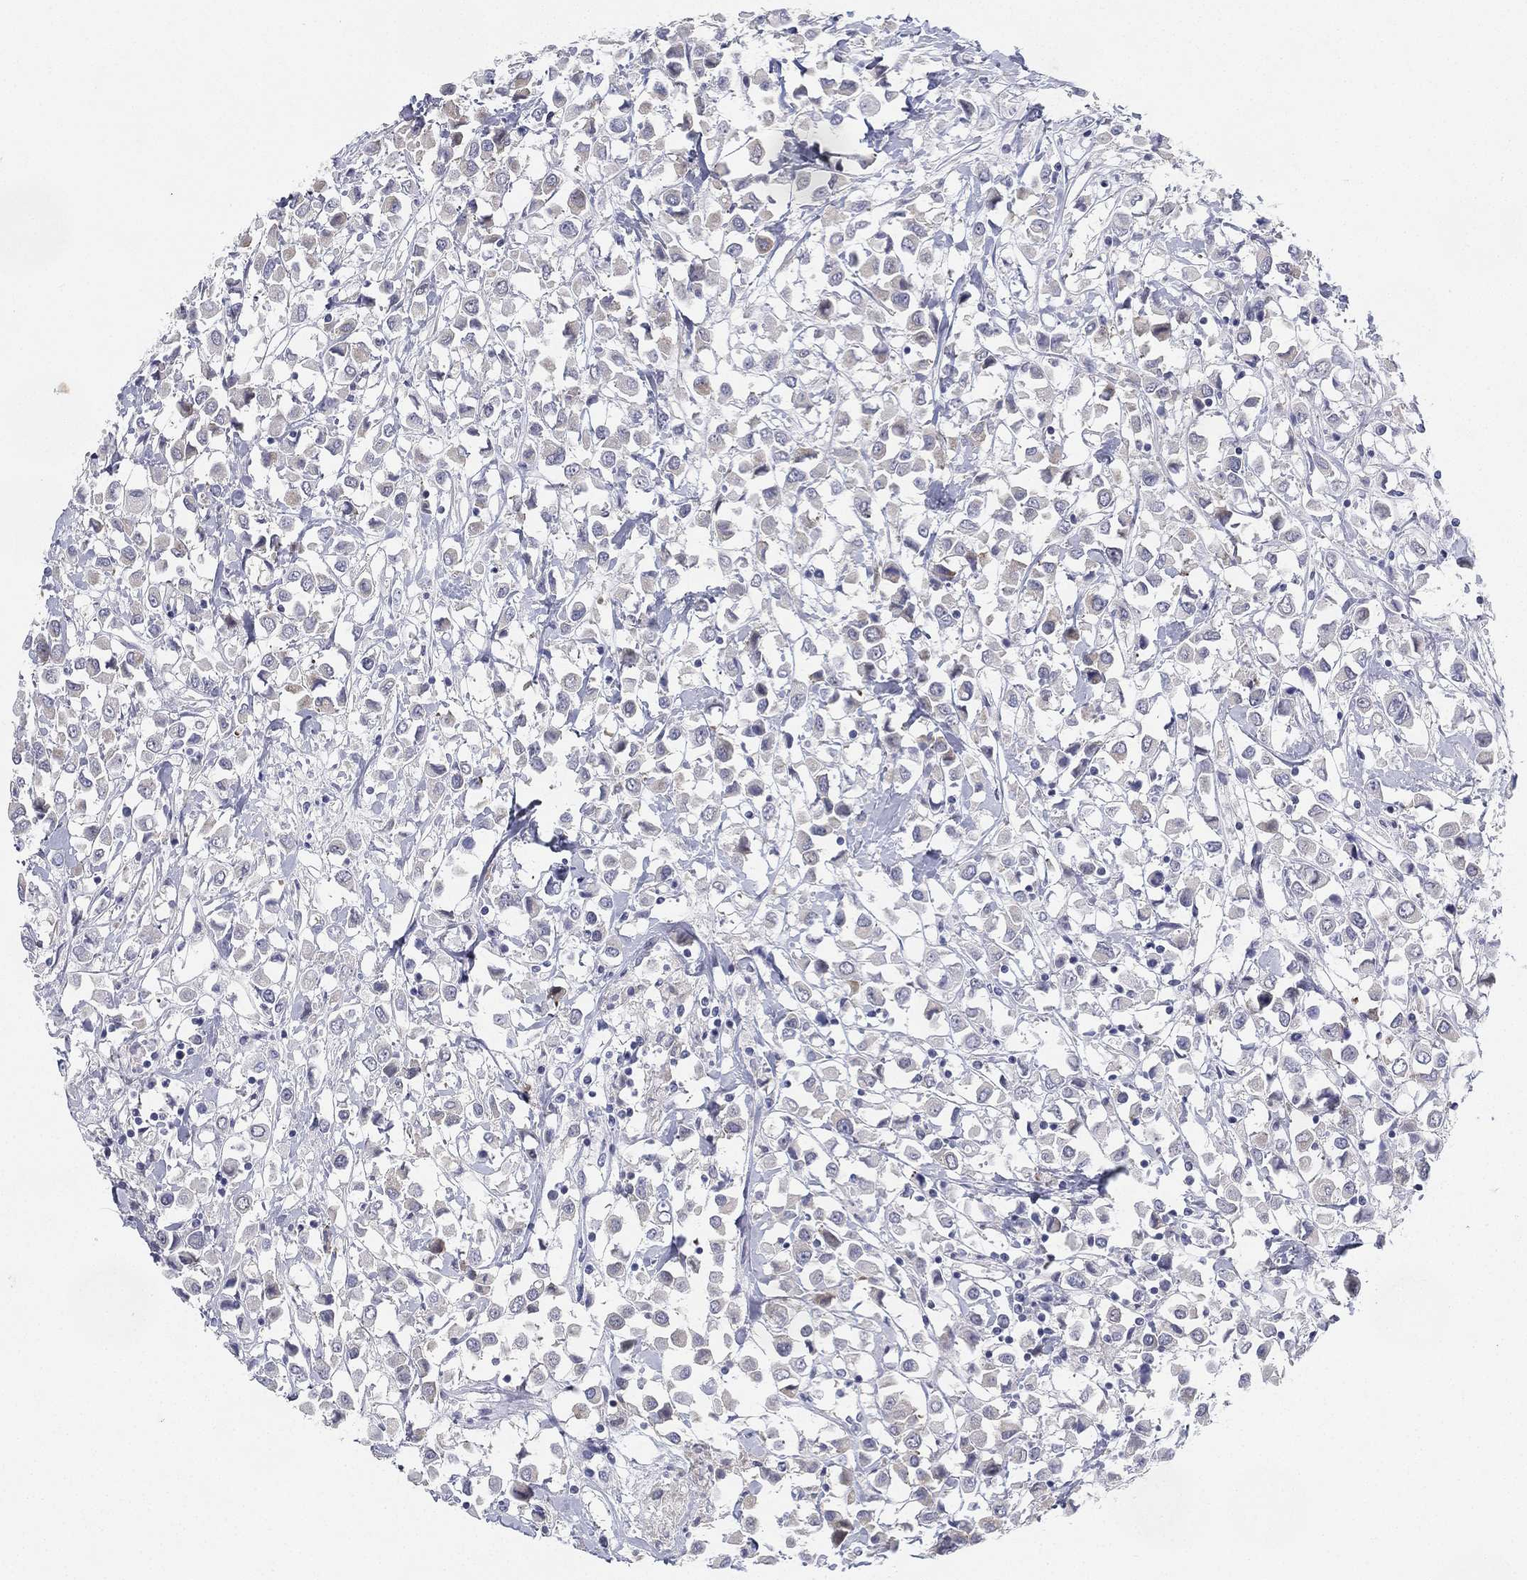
{"staining": {"intensity": "negative", "quantity": "none", "location": "none"}, "tissue": "breast cancer", "cell_type": "Tumor cells", "image_type": "cancer", "snomed": [{"axis": "morphology", "description": "Duct carcinoma"}, {"axis": "topography", "description": "Breast"}], "caption": "Tumor cells are negative for protein expression in human breast cancer.", "gene": "HEATR4", "patient": {"sex": "female", "age": 61}}